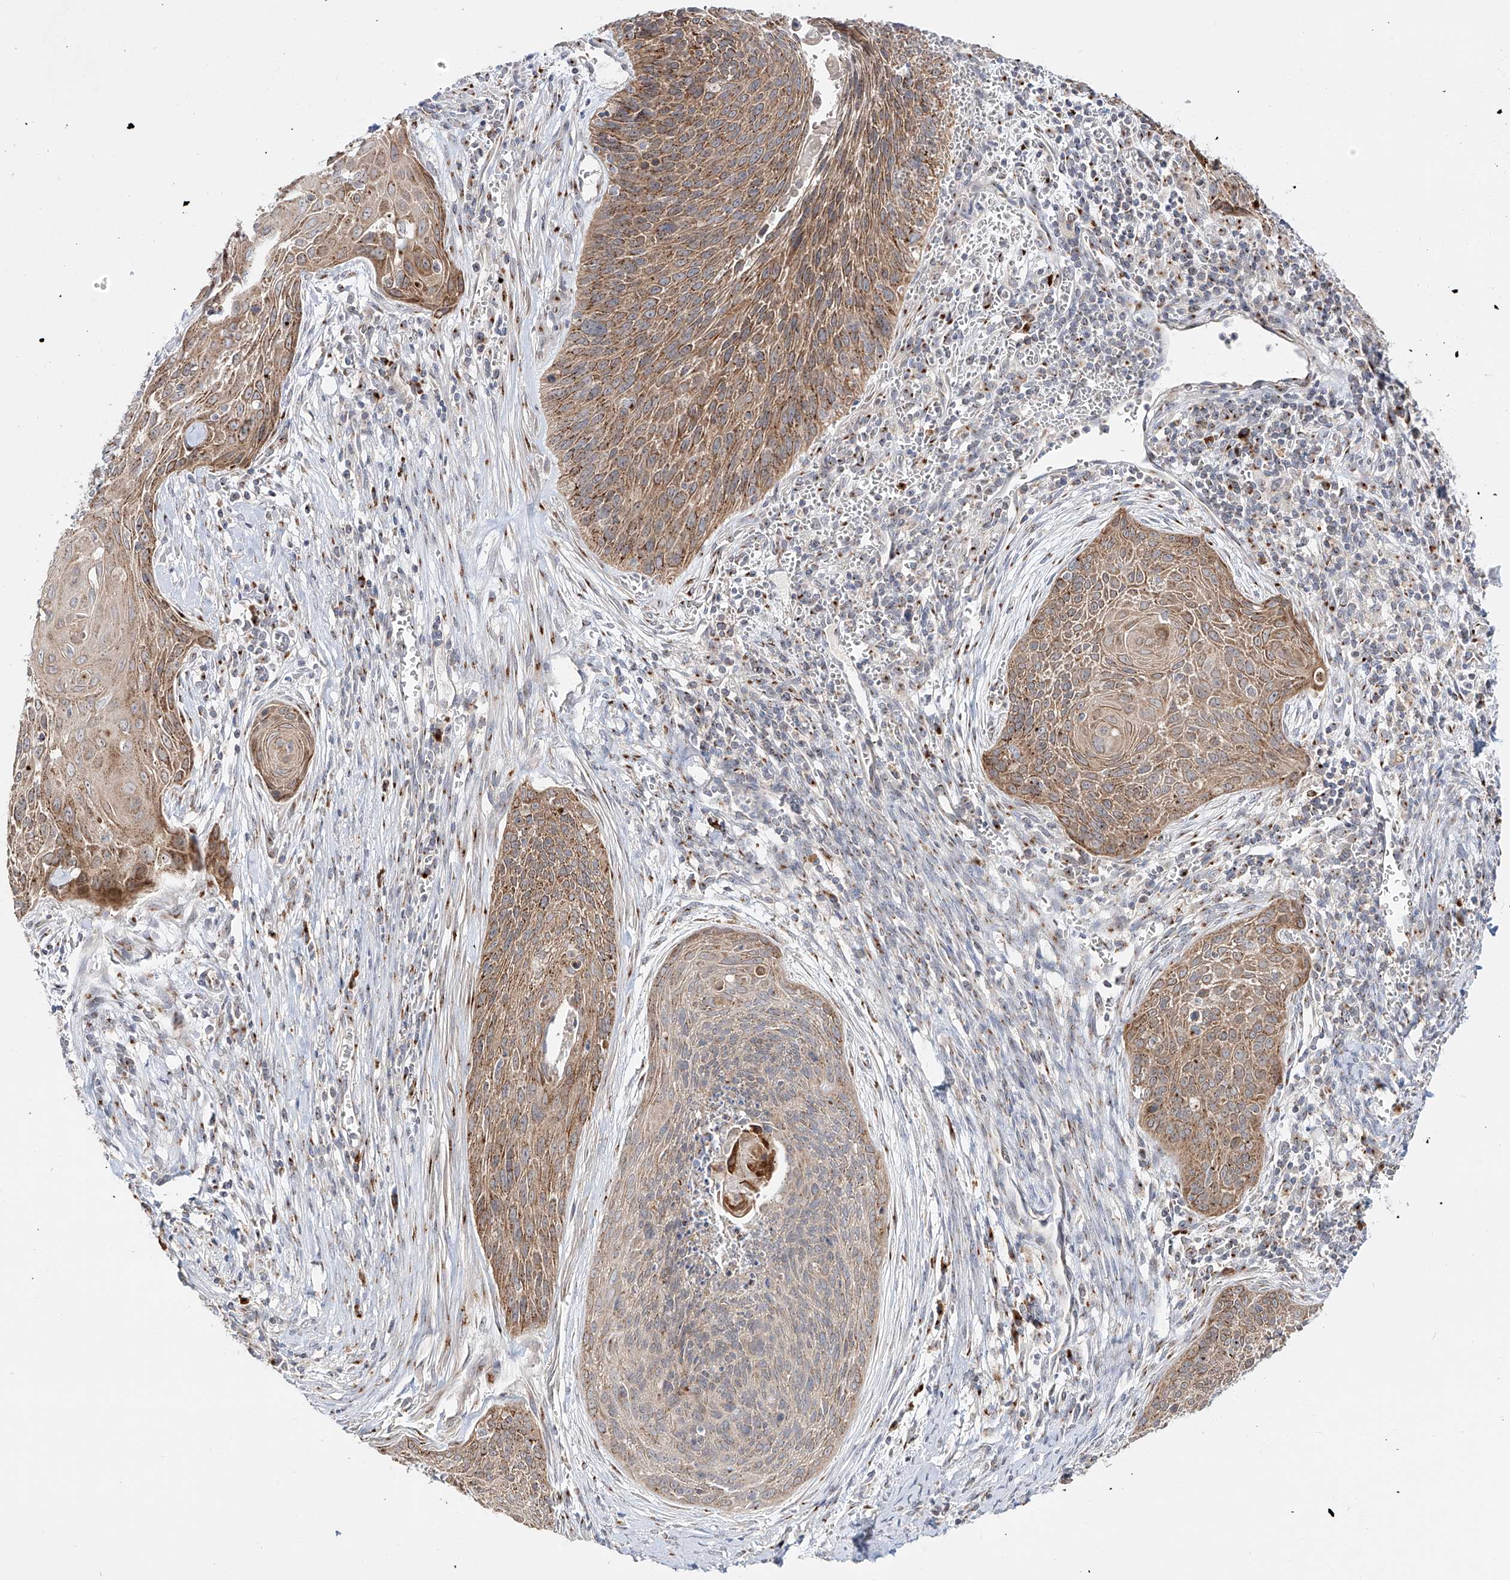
{"staining": {"intensity": "moderate", "quantity": ">75%", "location": "cytoplasmic/membranous"}, "tissue": "cervical cancer", "cell_type": "Tumor cells", "image_type": "cancer", "snomed": [{"axis": "morphology", "description": "Squamous cell carcinoma, NOS"}, {"axis": "topography", "description": "Cervix"}], "caption": "DAB immunohistochemical staining of human cervical squamous cell carcinoma shows moderate cytoplasmic/membranous protein positivity in about >75% of tumor cells. (brown staining indicates protein expression, while blue staining denotes nuclei).", "gene": "BSDC1", "patient": {"sex": "female", "age": 55}}